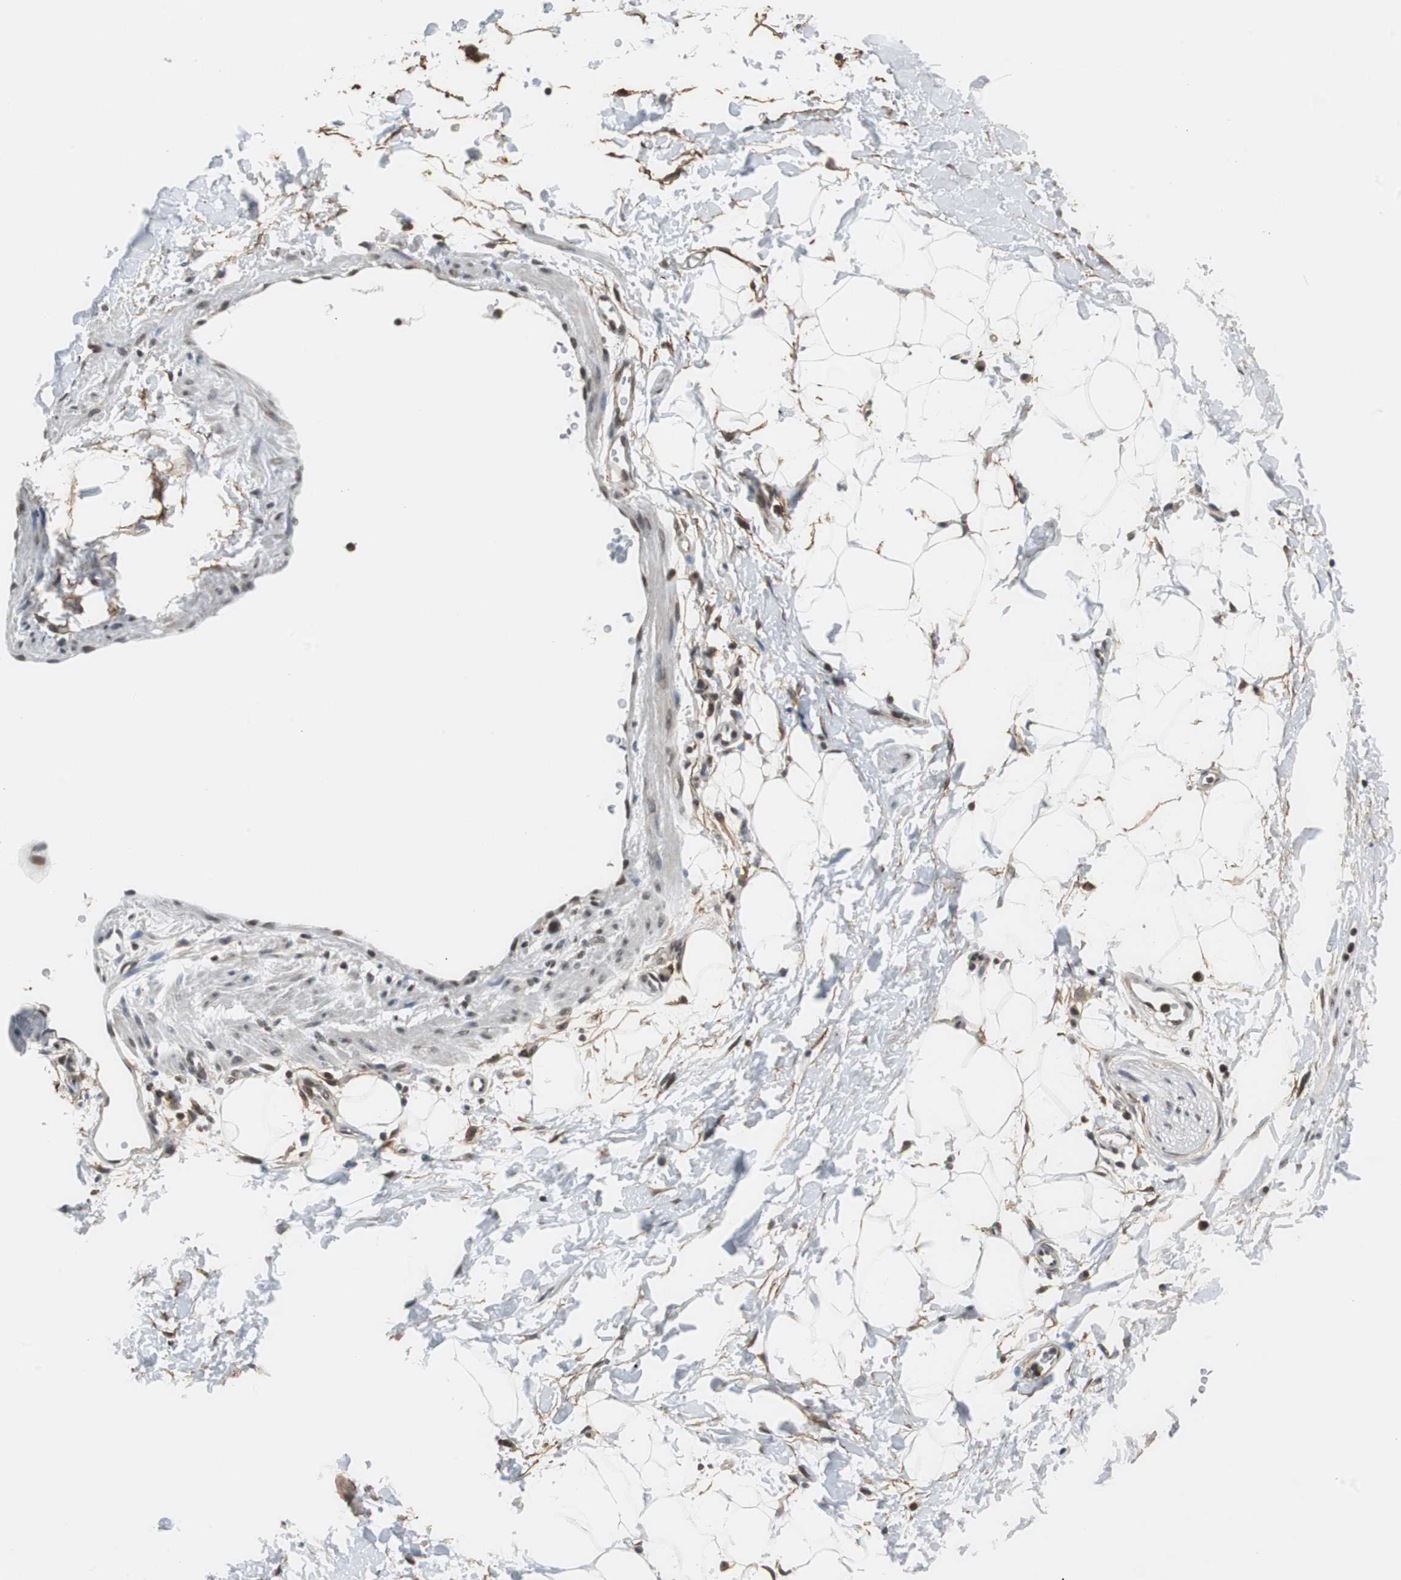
{"staining": {"intensity": "negative", "quantity": "none", "location": "none"}, "tissue": "adipose tissue", "cell_type": "Adipocytes", "image_type": "normal", "snomed": [{"axis": "morphology", "description": "Normal tissue, NOS"}, {"axis": "topography", "description": "Soft tissue"}], "caption": "This is a histopathology image of IHC staining of benign adipose tissue, which shows no expression in adipocytes.", "gene": "MKX", "patient": {"sex": "male", "age": 72}}